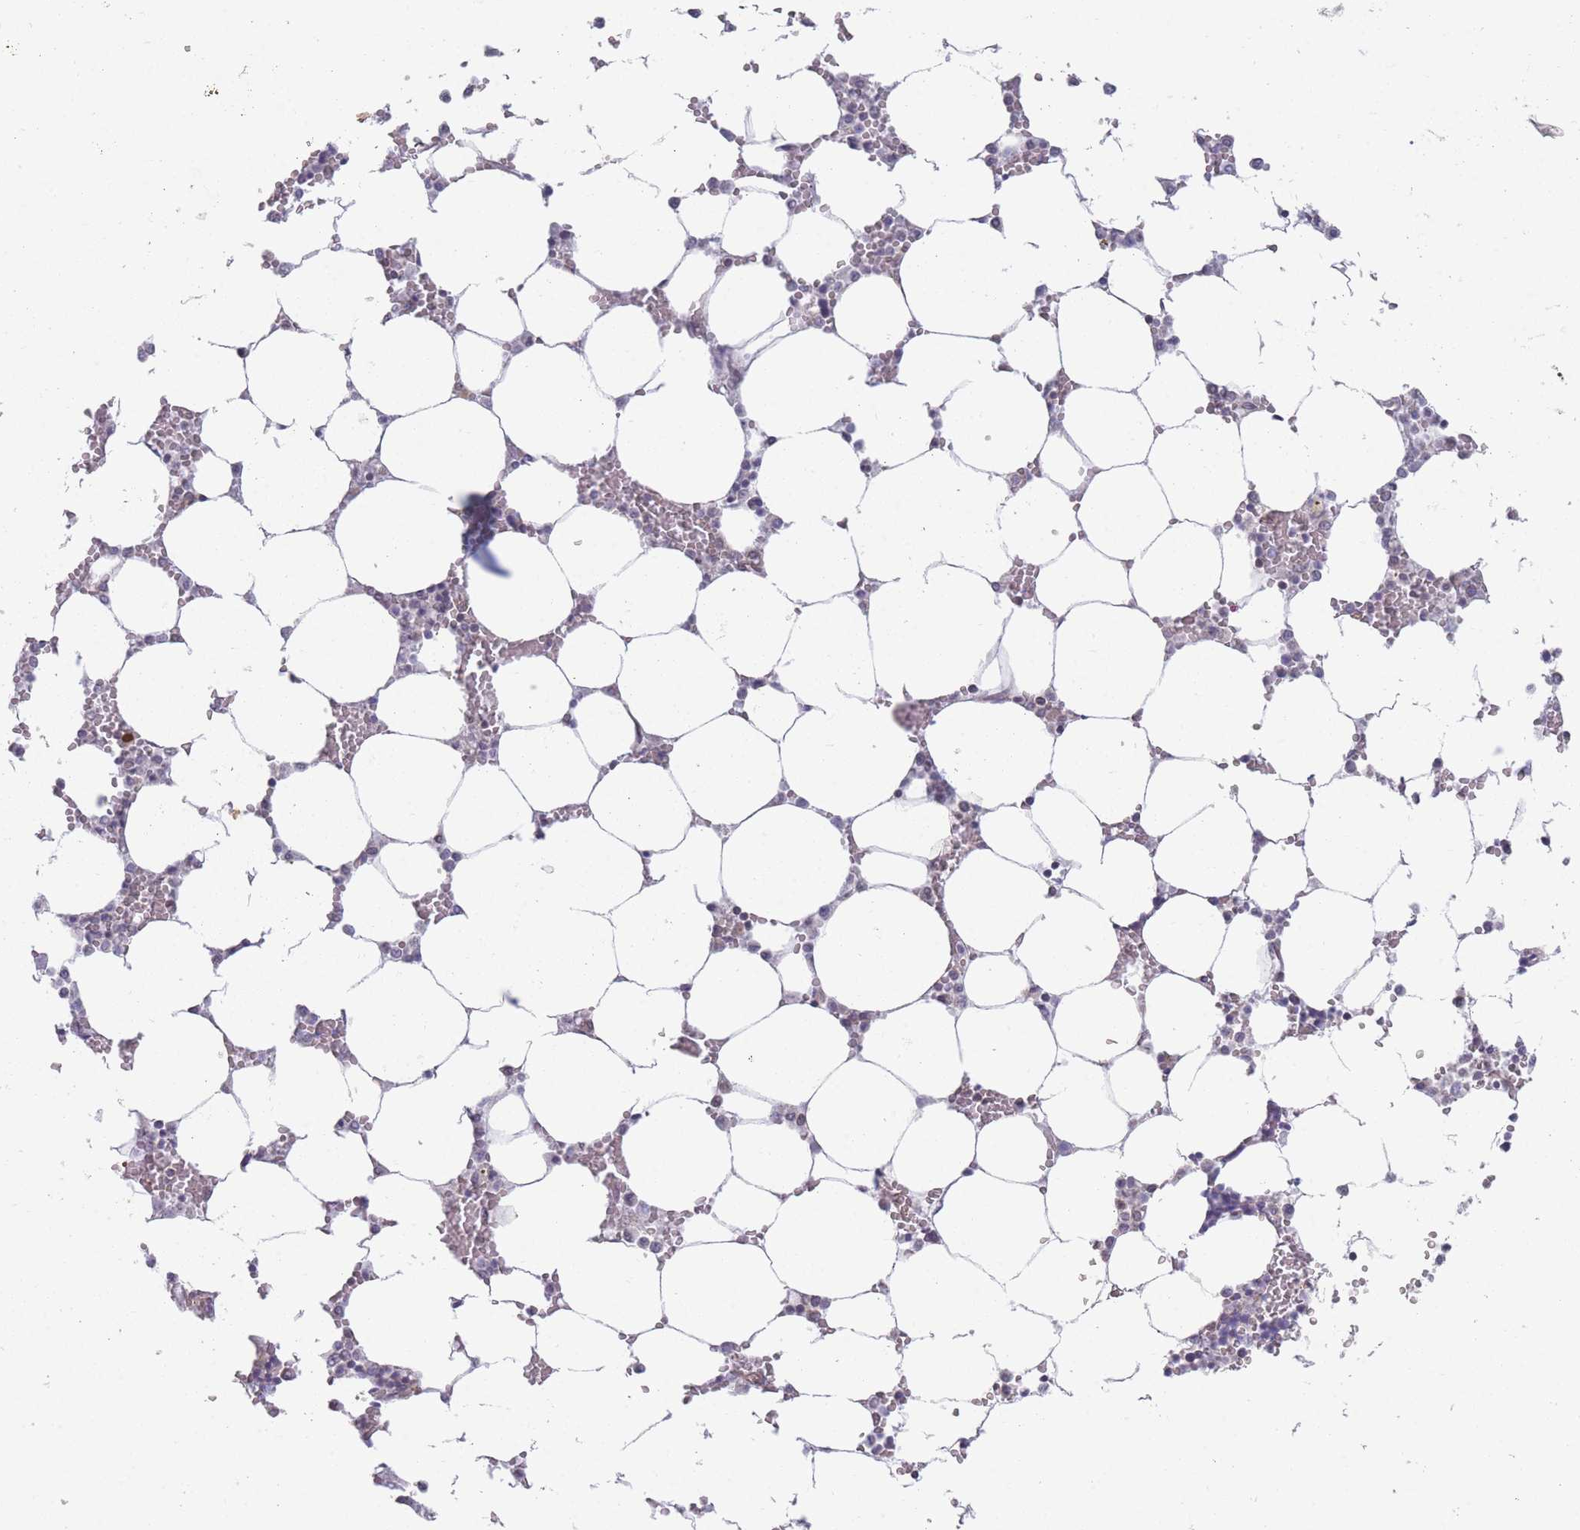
{"staining": {"intensity": "negative", "quantity": "none", "location": "none"}, "tissue": "bone marrow", "cell_type": "Hematopoietic cells", "image_type": "normal", "snomed": [{"axis": "morphology", "description": "Normal tissue, NOS"}, {"axis": "topography", "description": "Bone marrow"}], "caption": "Immunohistochemistry of benign bone marrow exhibits no staining in hematopoietic cells.", "gene": "VRK2", "patient": {"sex": "male", "age": 64}}